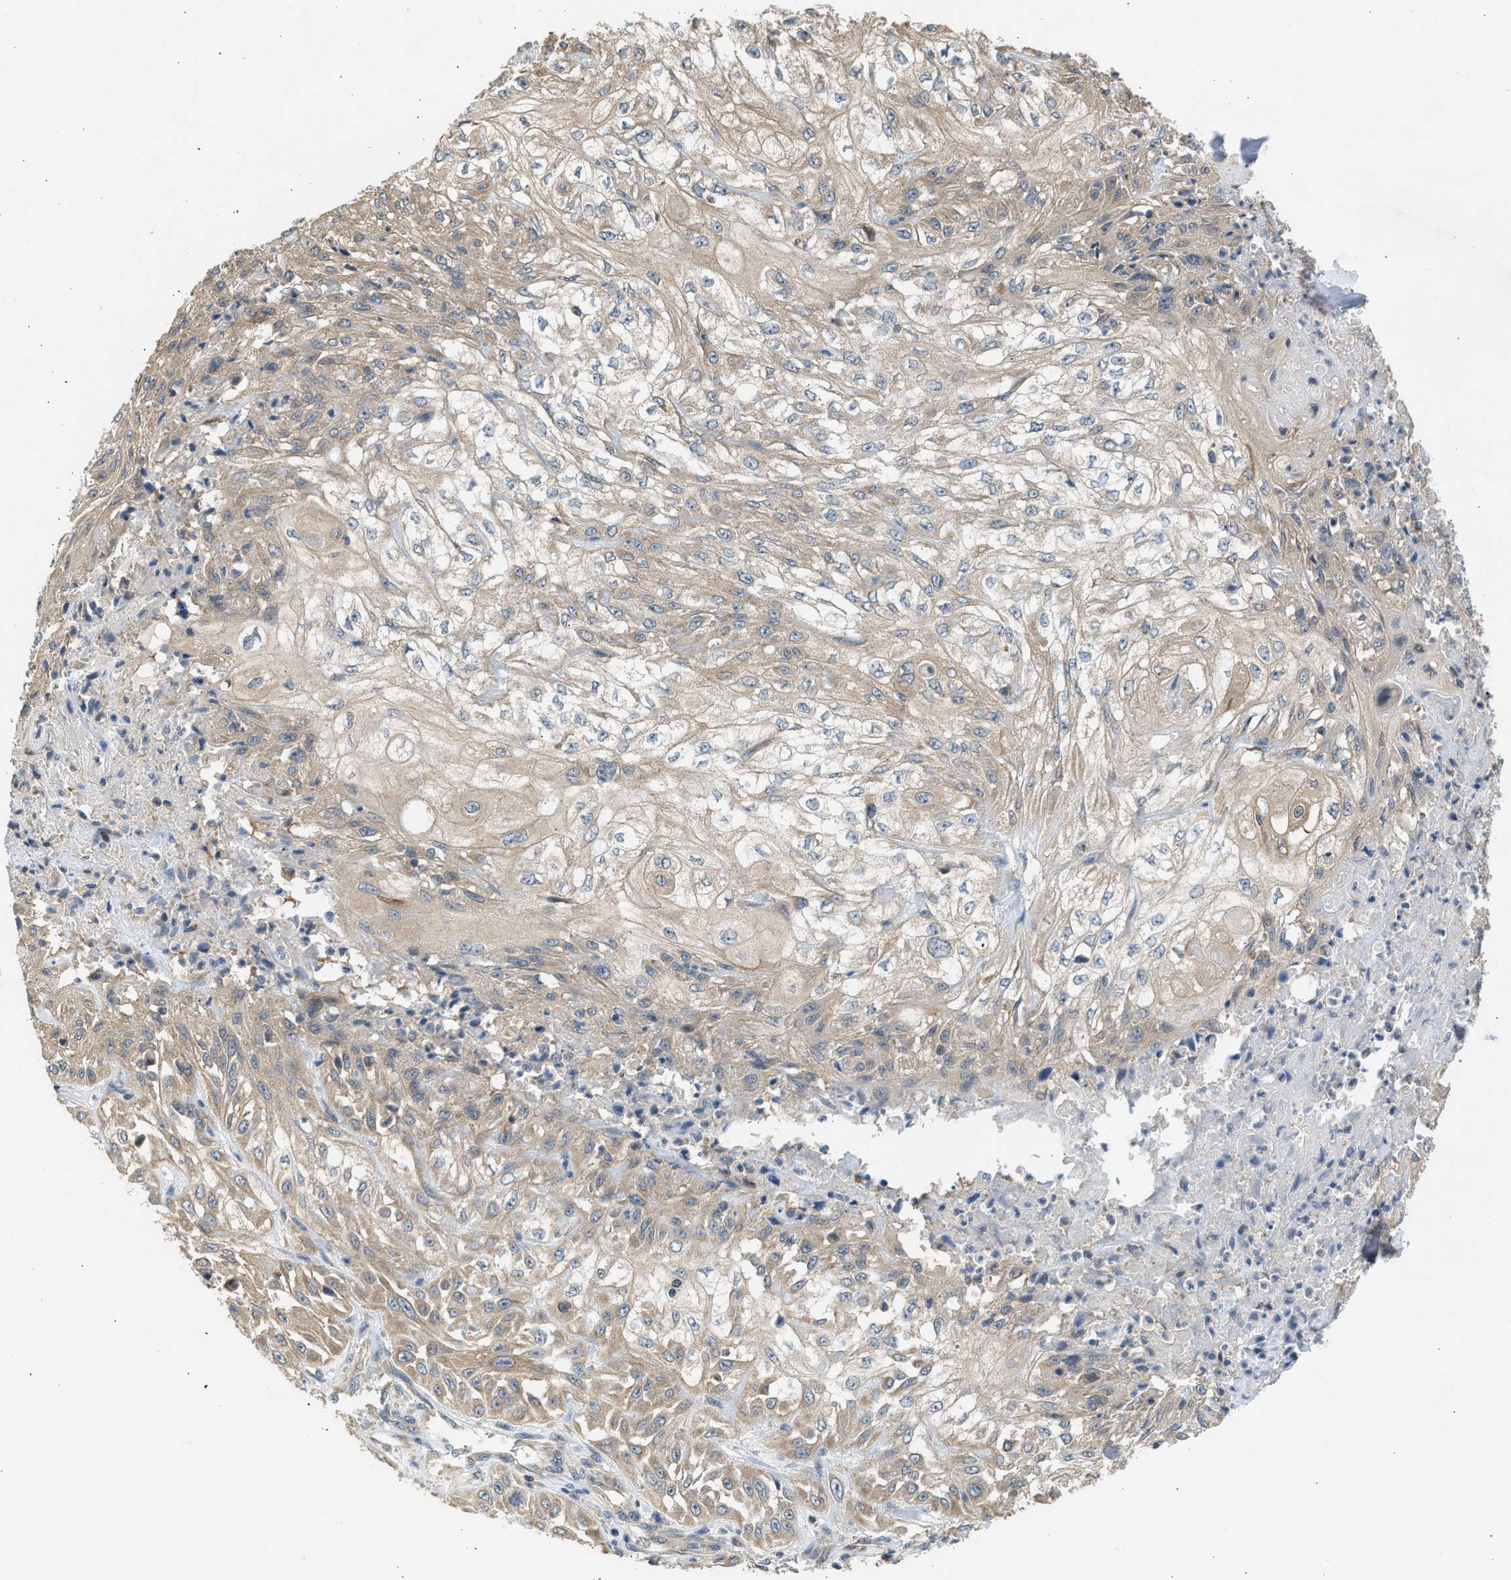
{"staining": {"intensity": "weak", "quantity": ">75%", "location": "cytoplasmic/membranous"}, "tissue": "skin cancer", "cell_type": "Tumor cells", "image_type": "cancer", "snomed": [{"axis": "morphology", "description": "Squamous cell carcinoma, NOS"}, {"axis": "morphology", "description": "Squamous cell carcinoma, metastatic, NOS"}, {"axis": "topography", "description": "Skin"}, {"axis": "topography", "description": "Lymph node"}], "caption": "Immunohistochemistry (DAB (3,3'-diaminobenzidine)) staining of skin cancer (squamous cell carcinoma) shows weak cytoplasmic/membranous protein staining in about >75% of tumor cells.", "gene": "CYP1A1", "patient": {"sex": "male", "age": 75}}